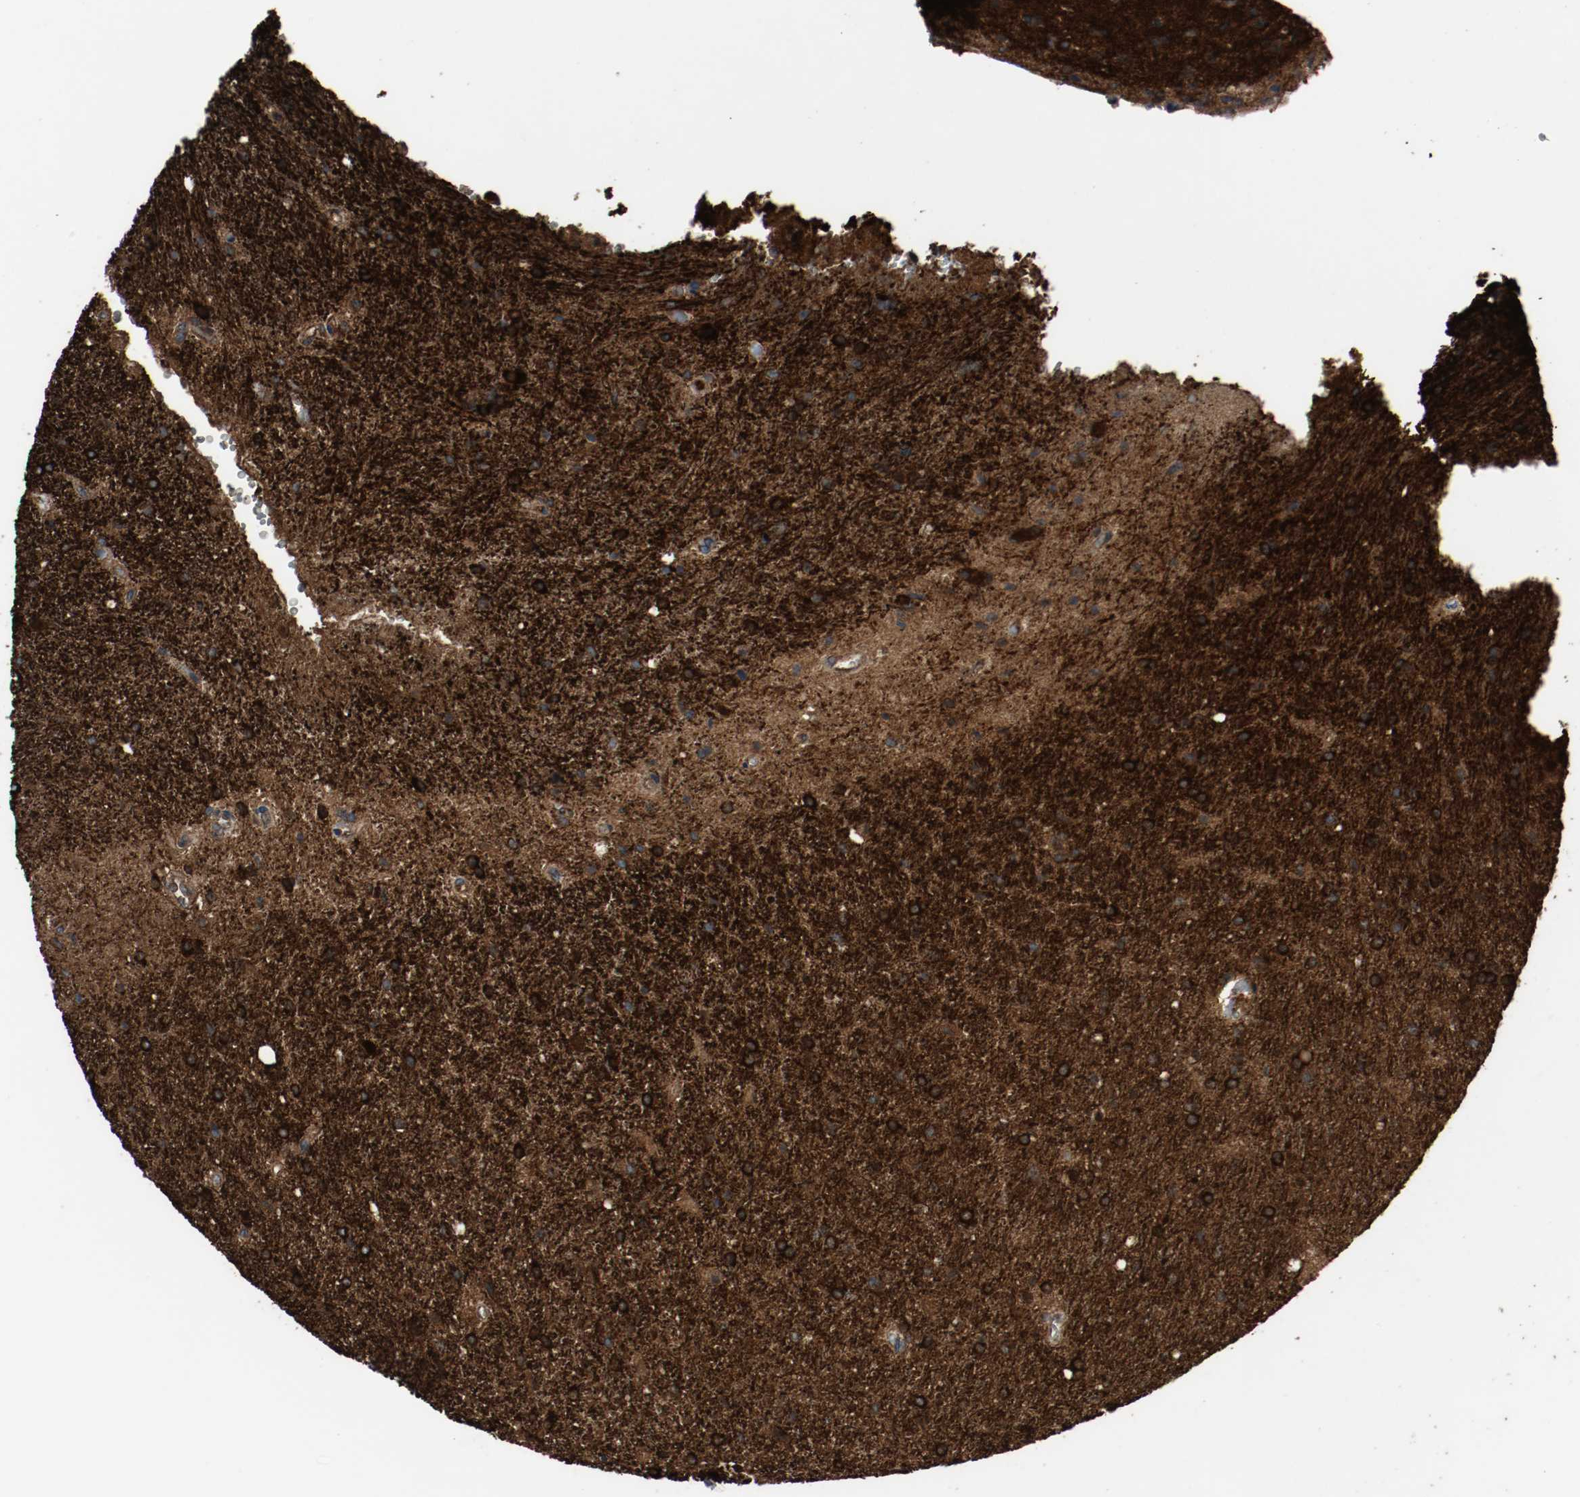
{"staining": {"intensity": "strong", "quantity": ">75%", "location": "cytoplasmic/membranous"}, "tissue": "glioma", "cell_type": "Tumor cells", "image_type": "cancer", "snomed": [{"axis": "morphology", "description": "Normal tissue, NOS"}, {"axis": "morphology", "description": "Glioma, malignant, High grade"}, {"axis": "topography", "description": "Cerebral cortex"}], "caption": "DAB immunohistochemical staining of glioma exhibits strong cytoplasmic/membranous protein positivity in approximately >75% of tumor cells.", "gene": "TUBA3D", "patient": {"sex": "male", "age": 56}}